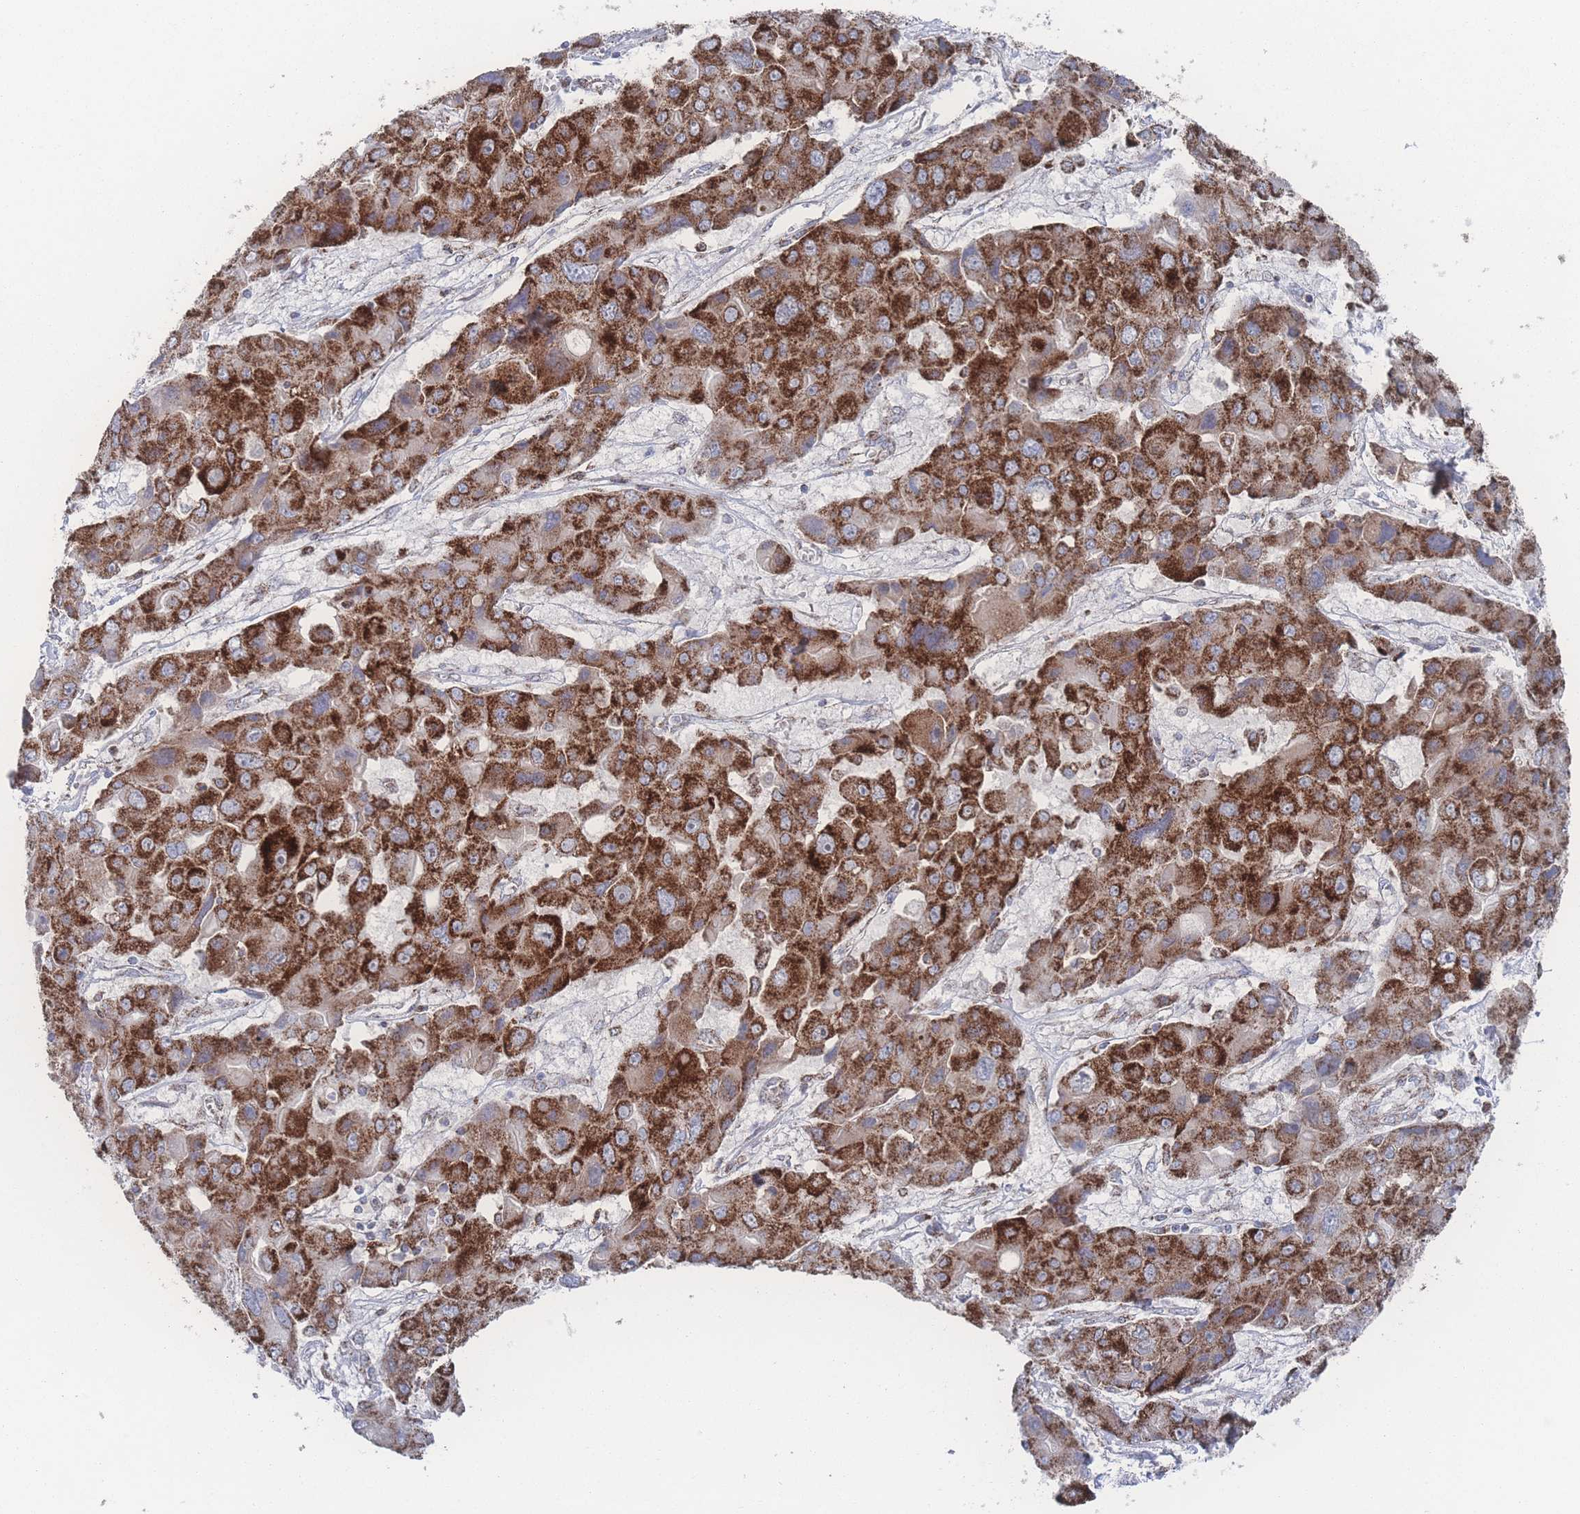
{"staining": {"intensity": "strong", "quantity": ">75%", "location": "cytoplasmic/membranous"}, "tissue": "liver cancer", "cell_type": "Tumor cells", "image_type": "cancer", "snomed": [{"axis": "morphology", "description": "Cholangiocarcinoma"}, {"axis": "topography", "description": "Liver"}], "caption": "IHC histopathology image of neoplastic tissue: human liver cancer stained using immunohistochemistry shows high levels of strong protein expression localized specifically in the cytoplasmic/membranous of tumor cells, appearing as a cytoplasmic/membranous brown color.", "gene": "PEX14", "patient": {"sex": "male", "age": 67}}